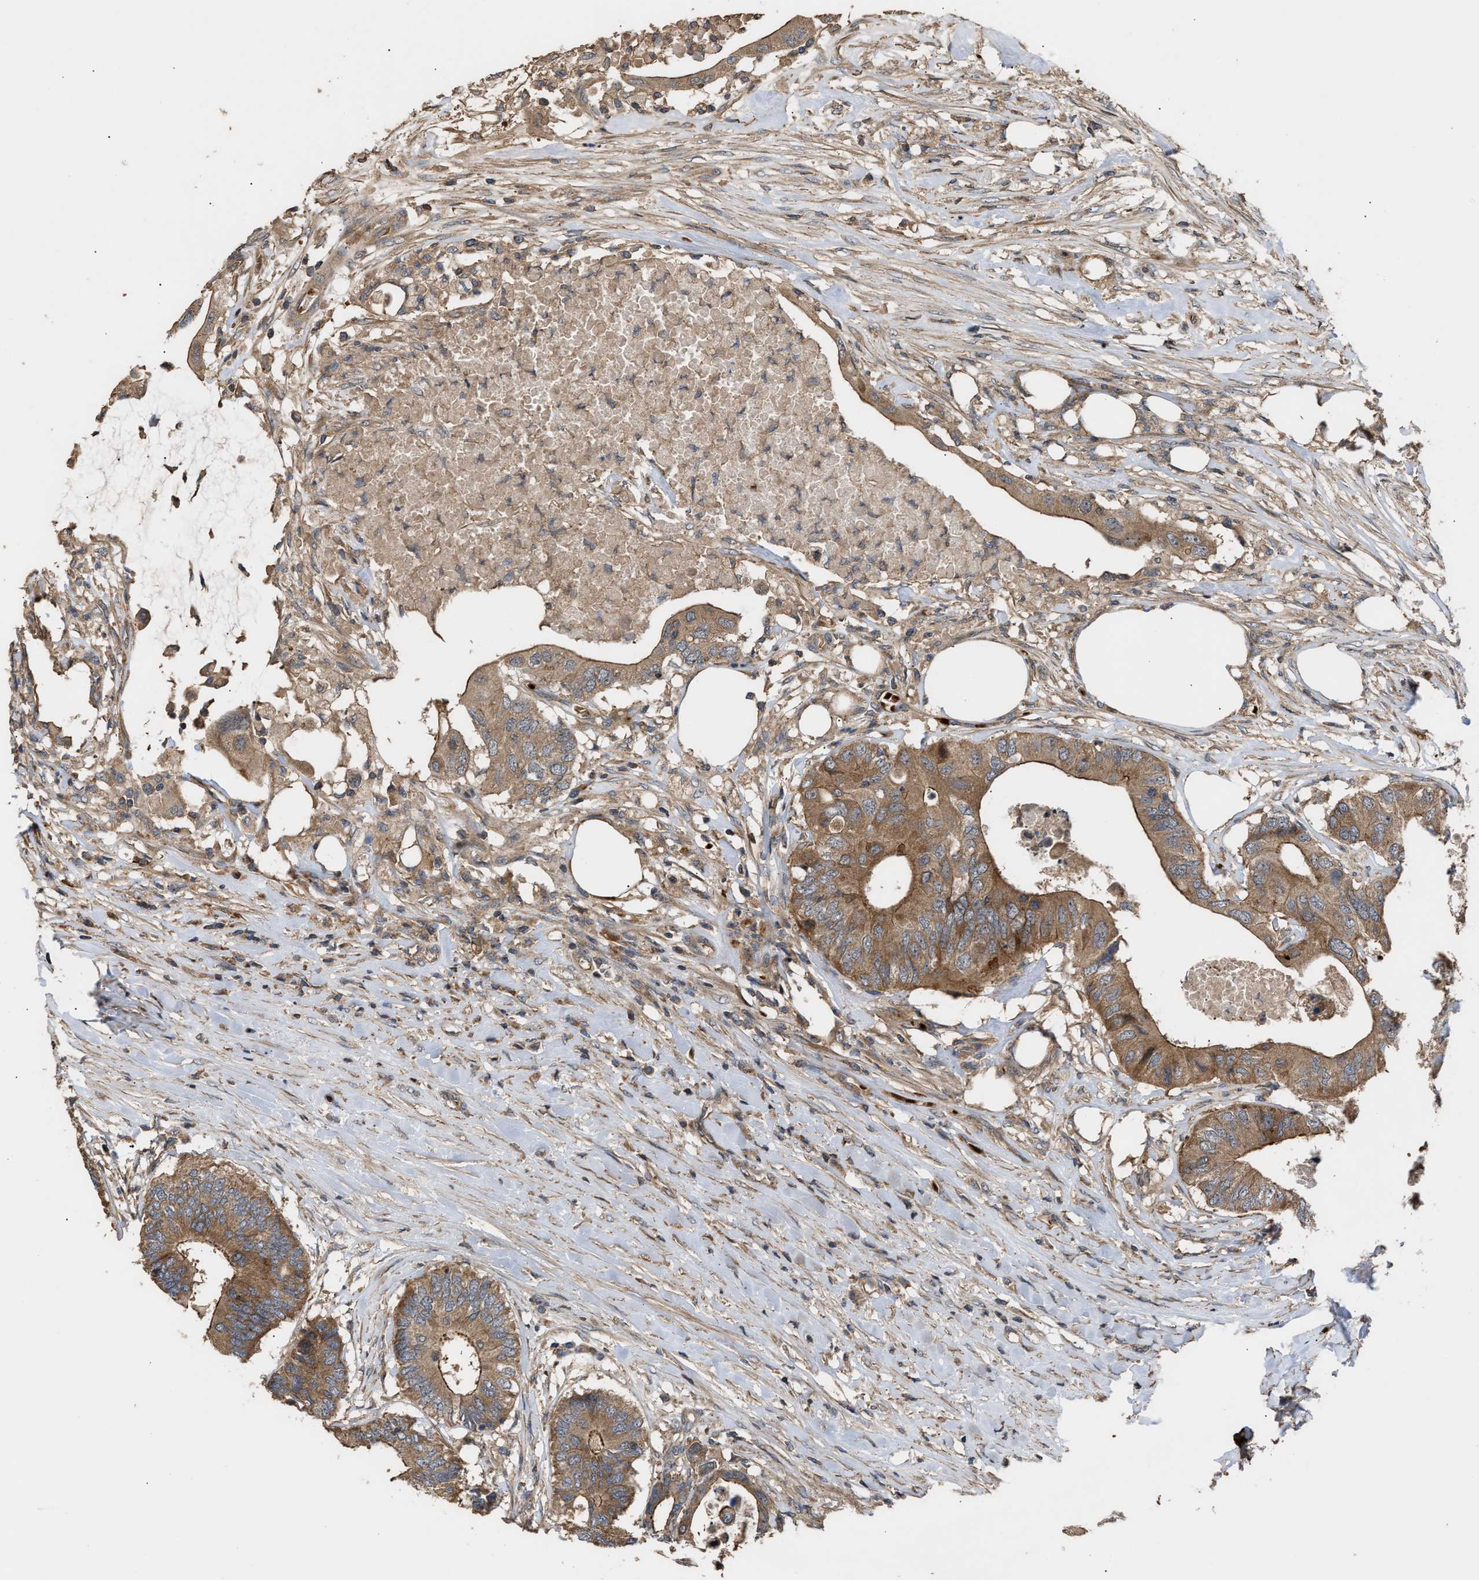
{"staining": {"intensity": "moderate", "quantity": ">75%", "location": "cytoplasmic/membranous"}, "tissue": "colorectal cancer", "cell_type": "Tumor cells", "image_type": "cancer", "snomed": [{"axis": "morphology", "description": "Adenocarcinoma, NOS"}, {"axis": "topography", "description": "Colon"}], "caption": "Immunohistochemical staining of adenocarcinoma (colorectal) exhibits medium levels of moderate cytoplasmic/membranous protein expression in about >75% of tumor cells.", "gene": "STAU1", "patient": {"sex": "male", "age": 71}}